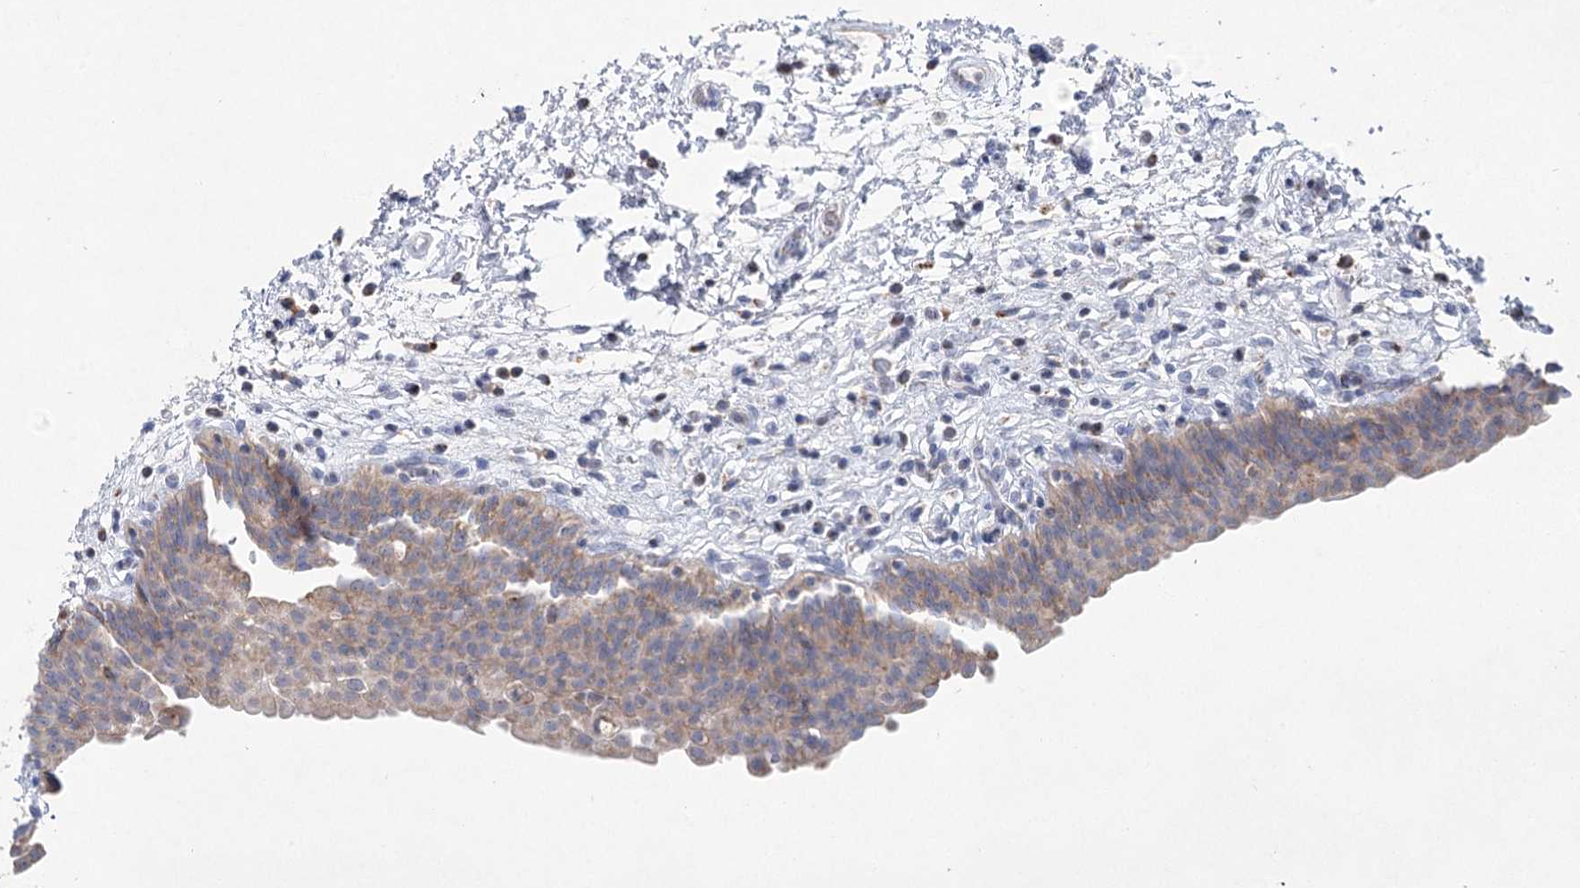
{"staining": {"intensity": "weak", "quantity": "25%-75%", "location": "cytoplasmic/membranous"}, "tissue": "urinary bladder", "cell_type": "Urothelial cells", "image_type": "normal", "snomed": [{"axis": "morphology", "description": "Normal tissue, NOS"}, {"axis": "topography", "description": "Urinary bladder"}], "caption": "IHC (DAB (3,3'-diaminobenzidine)) staining of unremarkable urinary bladder shows weak cytoplasmic/membranous protein staining in approximately 25%-75% of urothelial cells.", "gene": "XPO6", "patient": {"sex": "male", "age": 83}}